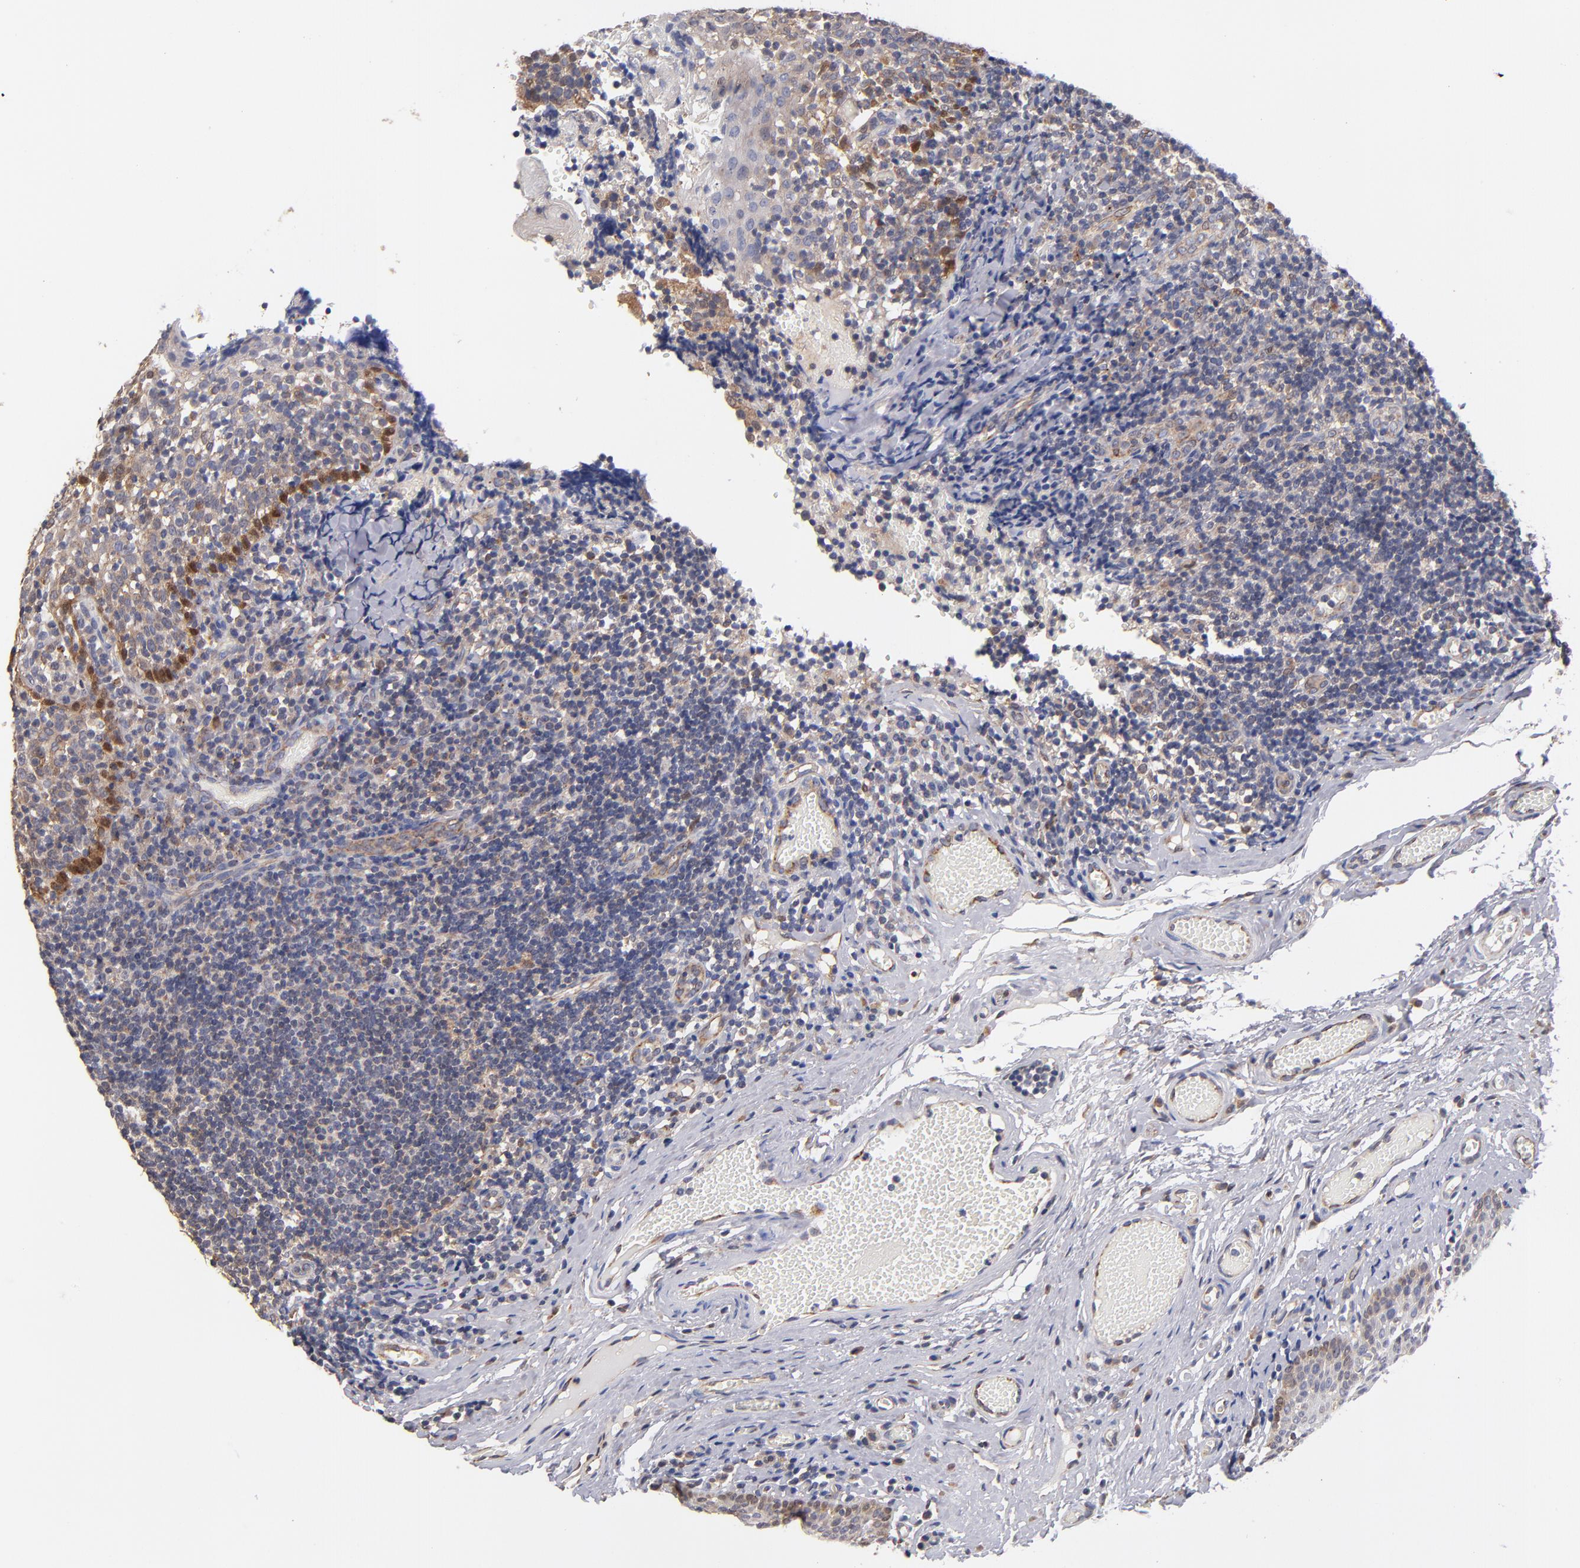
{"staining": {"intensity": "weak", "quantity": "<25%", "location": "cytoplasmic/membranous"}, "tissue": "tonsil", "cell_type": "Non-germinal center cells", "image_type": "normal", "snomed": [{"axis": "morphology", "description": "Normal tissue, NOS"}, {"axis": "topography", "description": "Tonsil"}], "caption": "A histopathology image of human tonsil is negative for staining in non-germinal center cells. (Brightfield microscopy of DAB immunohistochemistry at high magnification).", "gene": "GMFB", "patient": {"sex": "female", "age": 34}}